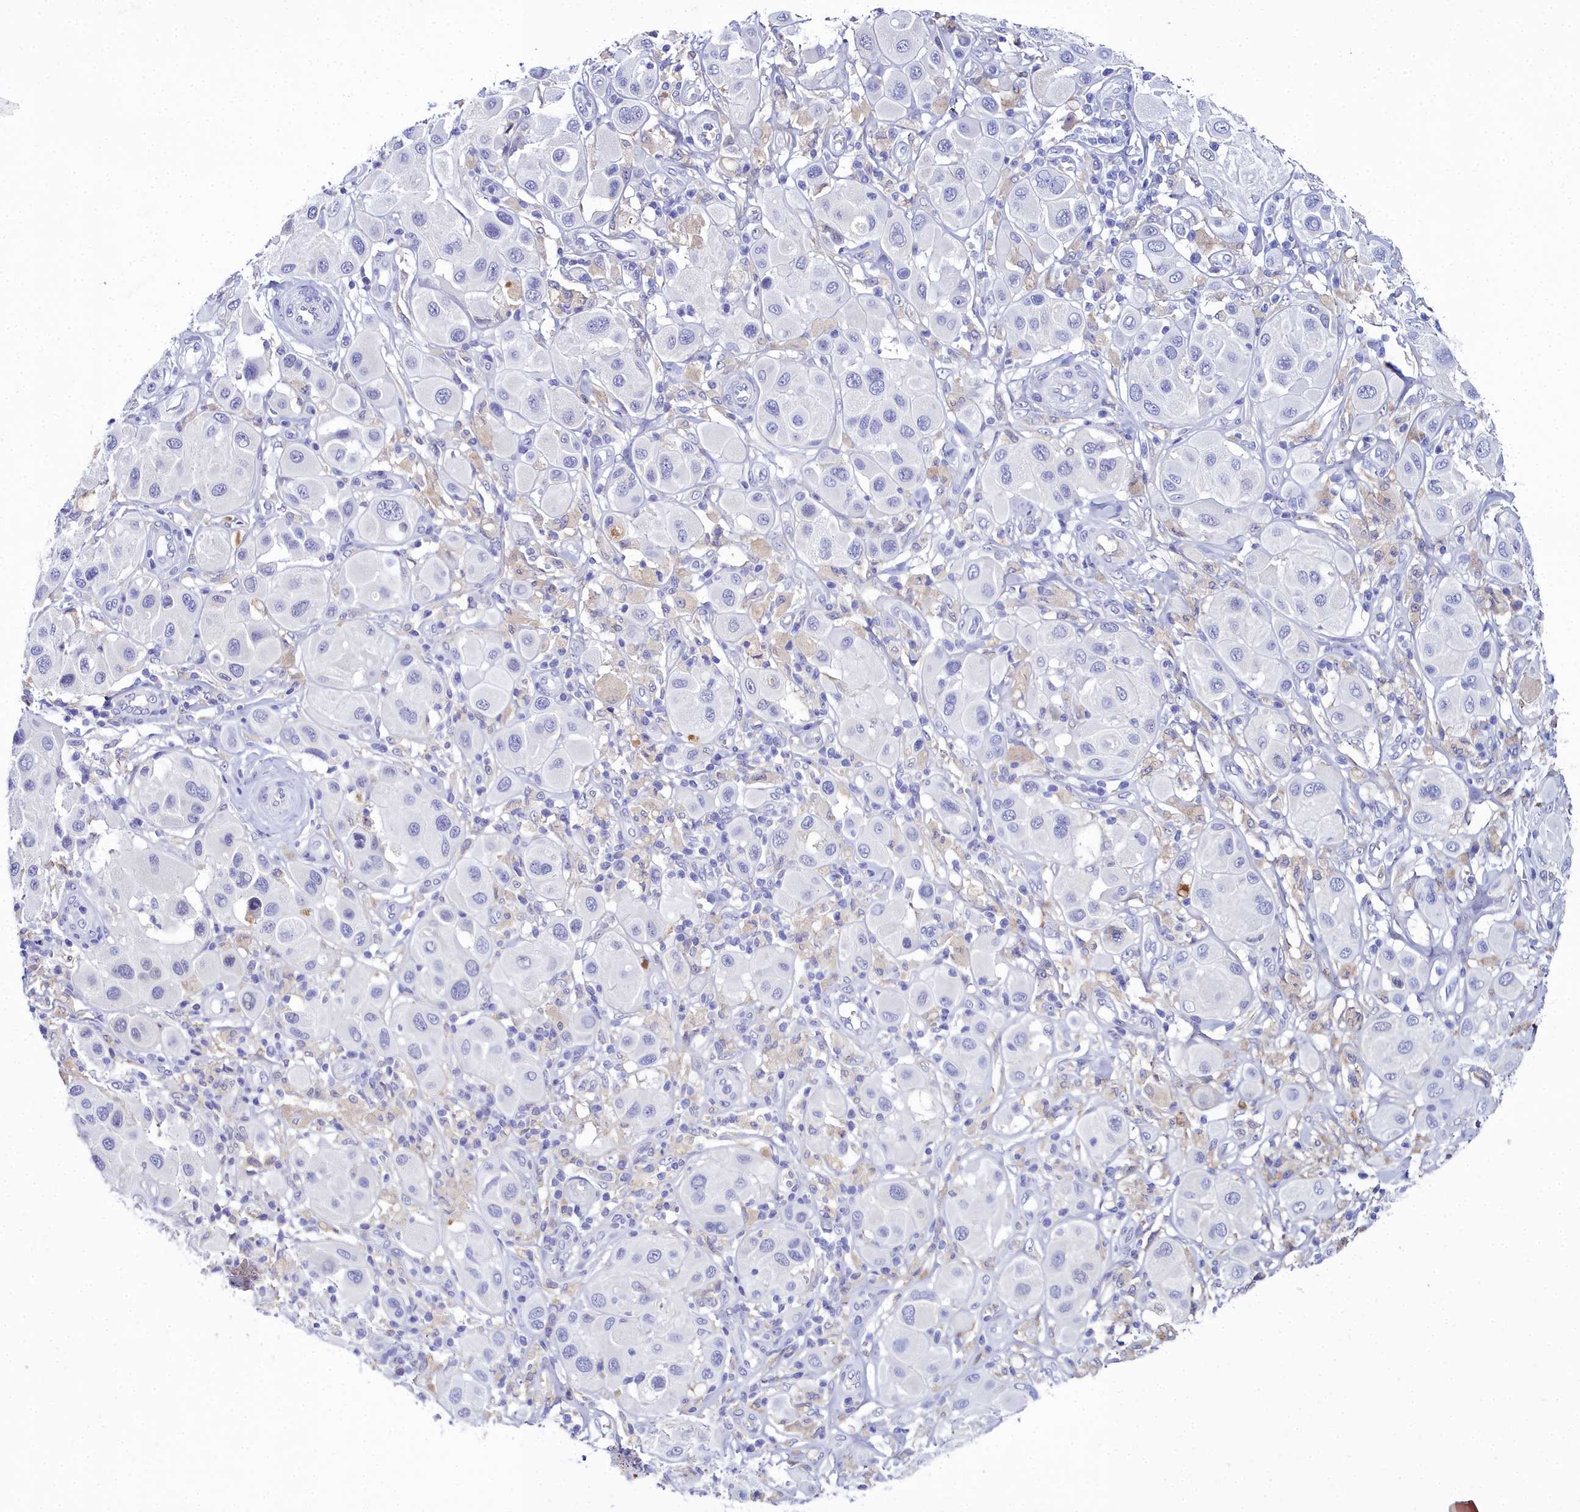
{"staining": {"intensity": "negative", "quantity": "none", "location": "none"}, "tissue": "melanoma", "cell_type": "Tumor cells", "image_type": "cancer", "snomed": [{"axis": "morphology", "description": "Malignant melanoma, Metastatic site"}, {"axis": "topography", "description": "Skin"}], "caption": "DAB (3,3'-diaminobenzidine) immunohistochemical staining of human melanoma displays no significant staining in tumor cells. Nuclei are stained in blue.", "gene": "ELAPOR2", "patient": {"sex": "male", "age": 41}}